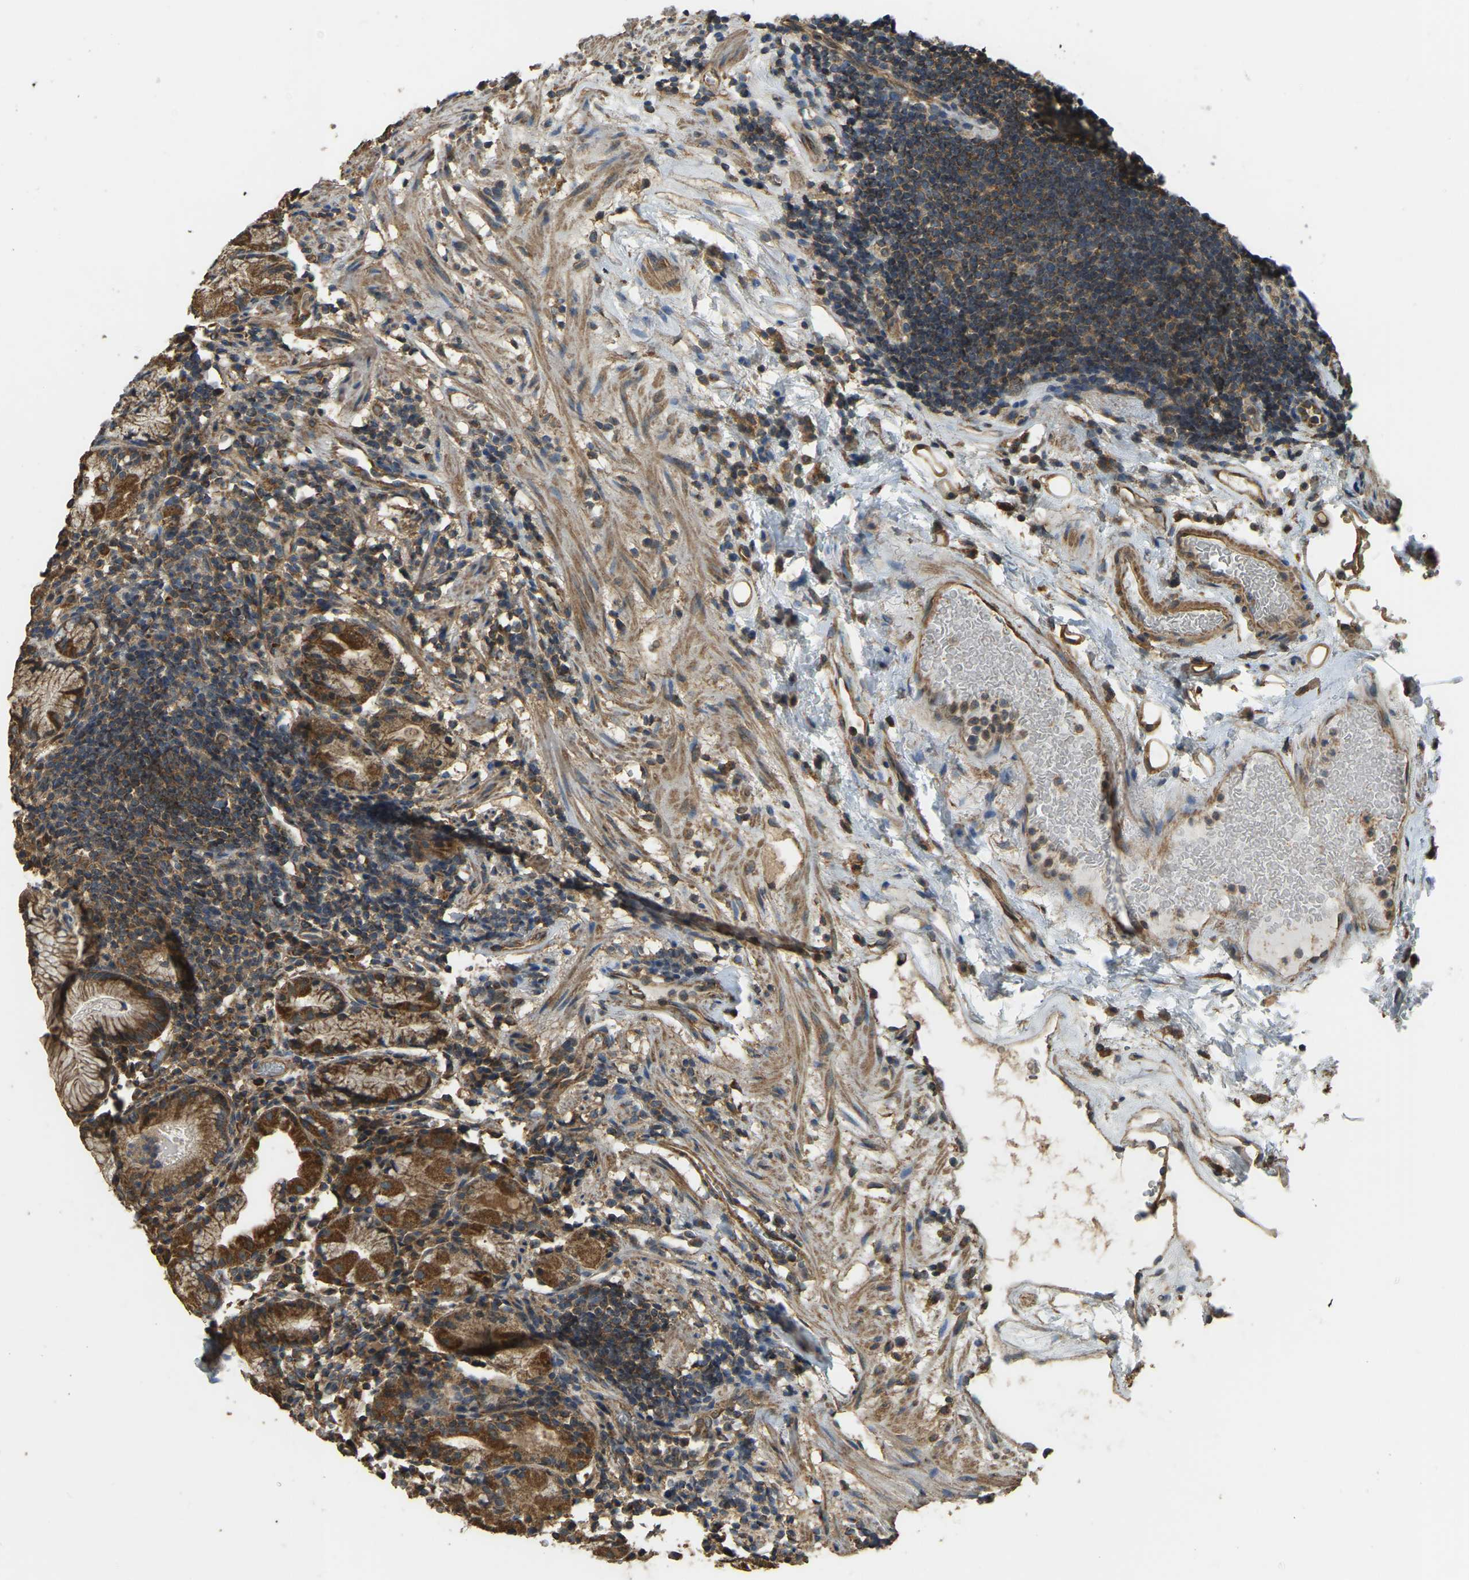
{"staining": {"intensity": "strong", "quantity": ">75%", "location": "cytoplasmic/membranous"}, "tissue": "stomach", "cell_type": "Glandular cells", "image_type": "normal", "snomed": [{"axis": "morphology", "description": "Normal tissue, NOS"}, {"axis": "topography", "description": "Stomach"}, {"axis": "topography", "description": "Stomach, lower"}], "caption": "Immunohistochemistry (IHC) of benign human stomach reveals high levels of strong cytoplasmic/membranous expression in about >75% of glandular cells.", "gene": "GNG2", "patient": {"sex": "female", "age": 75}}